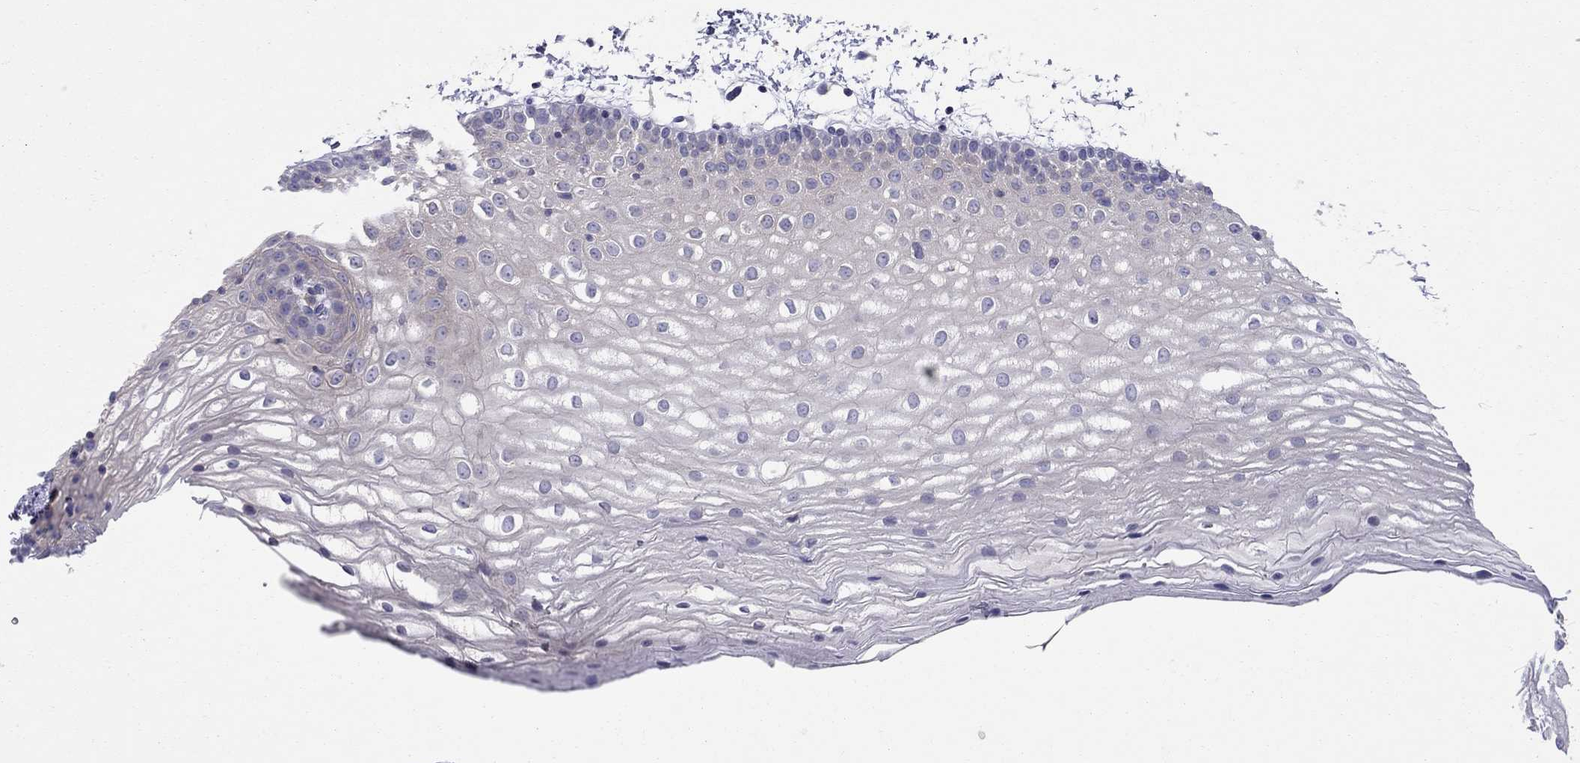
{"staining": {"intensity": "negative", "quantity": "none", "location": "none"}, "tissue": "oral mucosa", "cell_type": "Squamous epithelial cells", "image_type": "normal", "snomed": [{"axis": "morphology", "description": "Normal tissue, NOS"}, {"axis": "topography", "description": "Oral tissue"}], "caption": "Micrograph shows no protein positivity in squamous epithelial cells of benign oral mucosa.", "gene": "SLC46A2", "patient": {"sex": "male", "age": 72}}